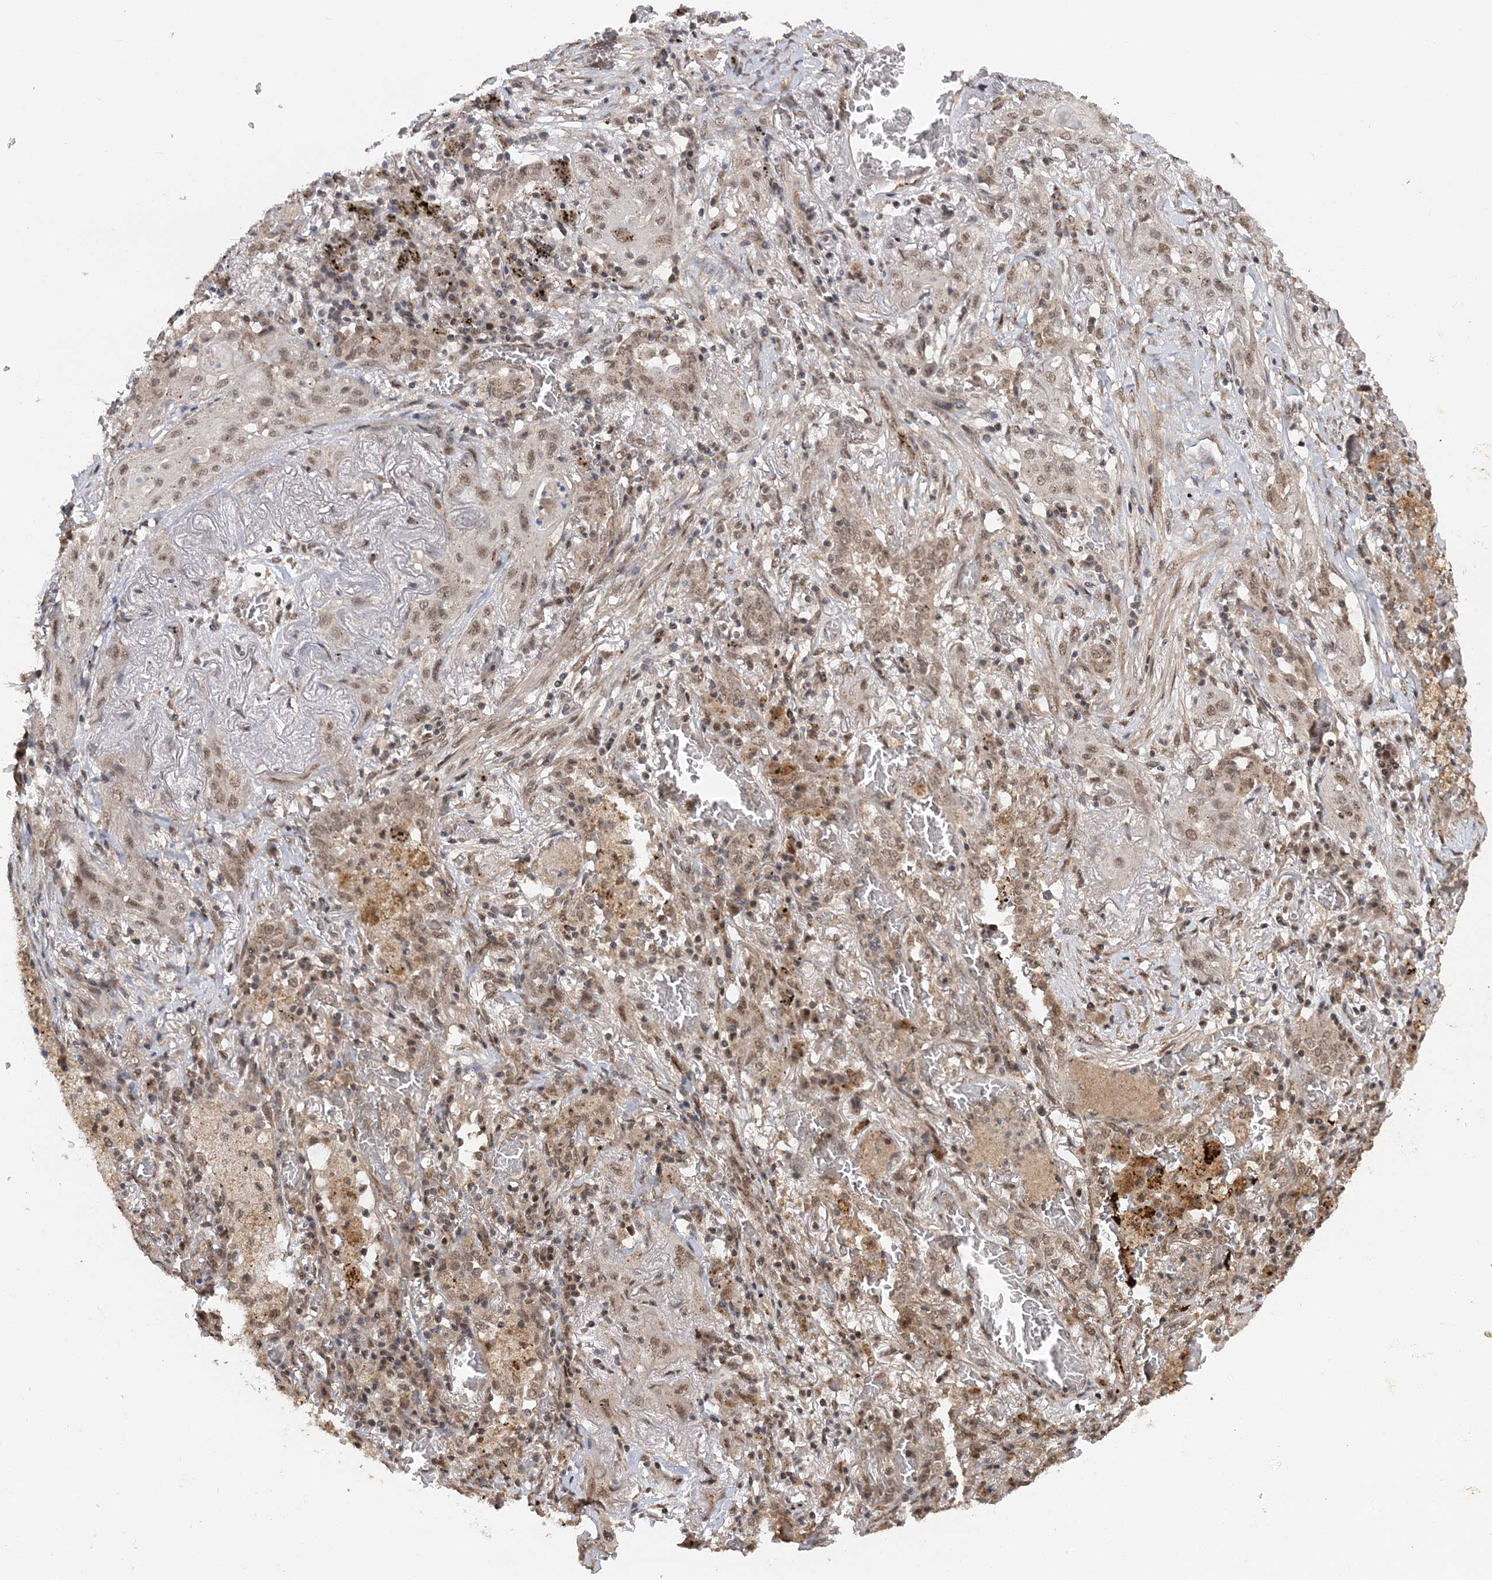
{"staining": {"intensity": "weak", "quantity": ">75%", "location": "nuclear"}, "tissue": "lung cancer", "cell_type": "Tumor cells", "image_type": "cancer", "snomed": [{"axis": "morphology", "description": "Squamous cell carcinoma, NOS"}, {"axis": "topography", "description": "Lung"}], "caption": "Human lung cancer (squamous cell carcinoma) stained with a protein marker demonstrates weak staining in tumor cells.", "gene": "TSHZ2", "patient": {"sex": "female", "age": 47}}